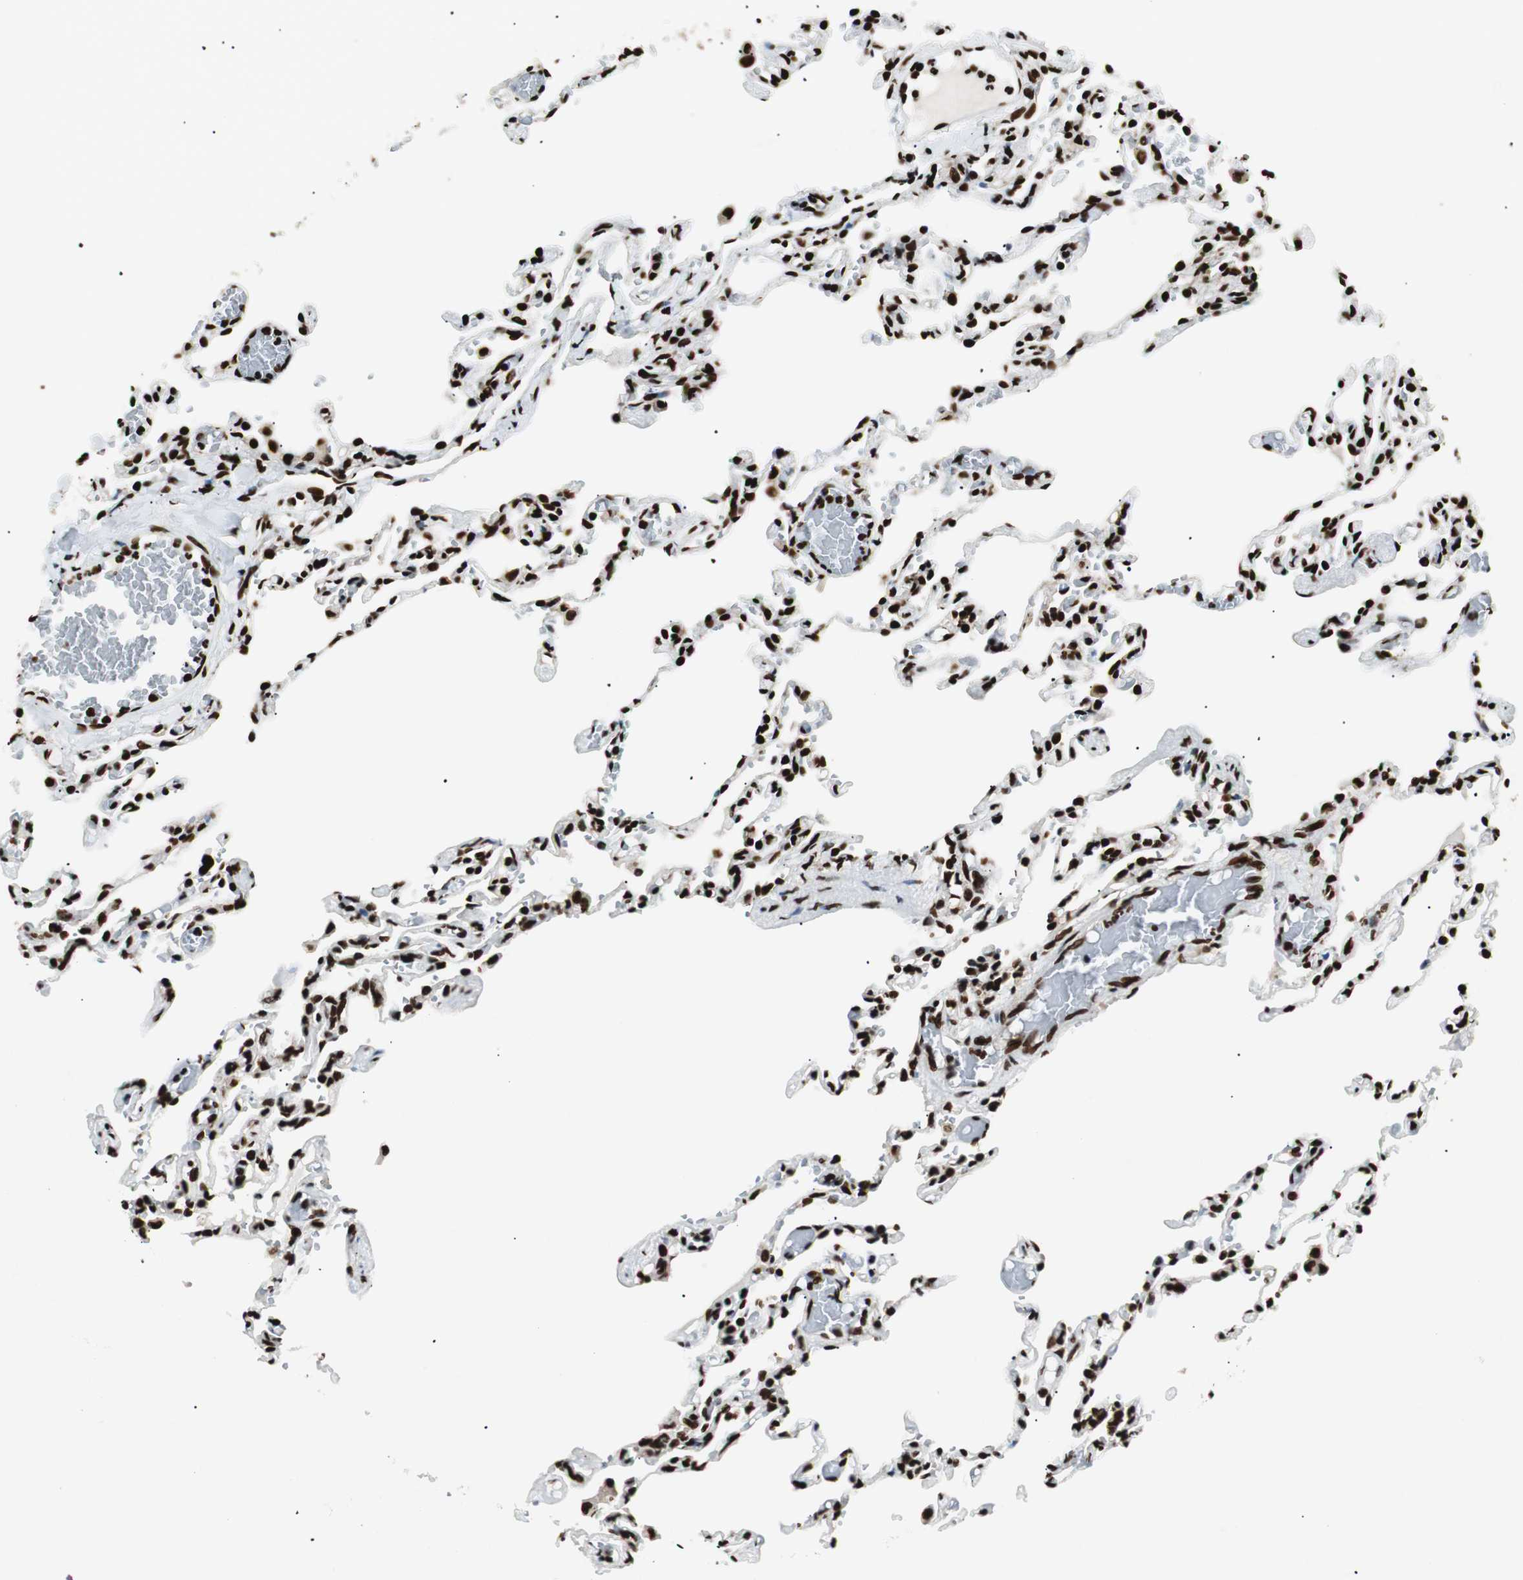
{"staining": {"intensity": "strong", "quantity": ">75%", "location": "nuclear"}, "tissue": "lung", "cell_type": "Alveolar cells", "image_type": "normal", "snomed": [{"axis": "morphology", "description": "Normal tissue, NOS"}, {"axis": "topography", "description": "Lung"}], "caption": "Immunohistochemistry (IHC) of normal lung reveals high levels of strong nuclear staining in about >75% of alveolar cells. The staining is performed using DAB (3,3'-diaminobenzidine) brown chromogen to label protein expression. The nuclei are counter-stained blue using hematoxylin.", "gene": "EWSR1", "patient": {"sex": "male", "age": 21}}